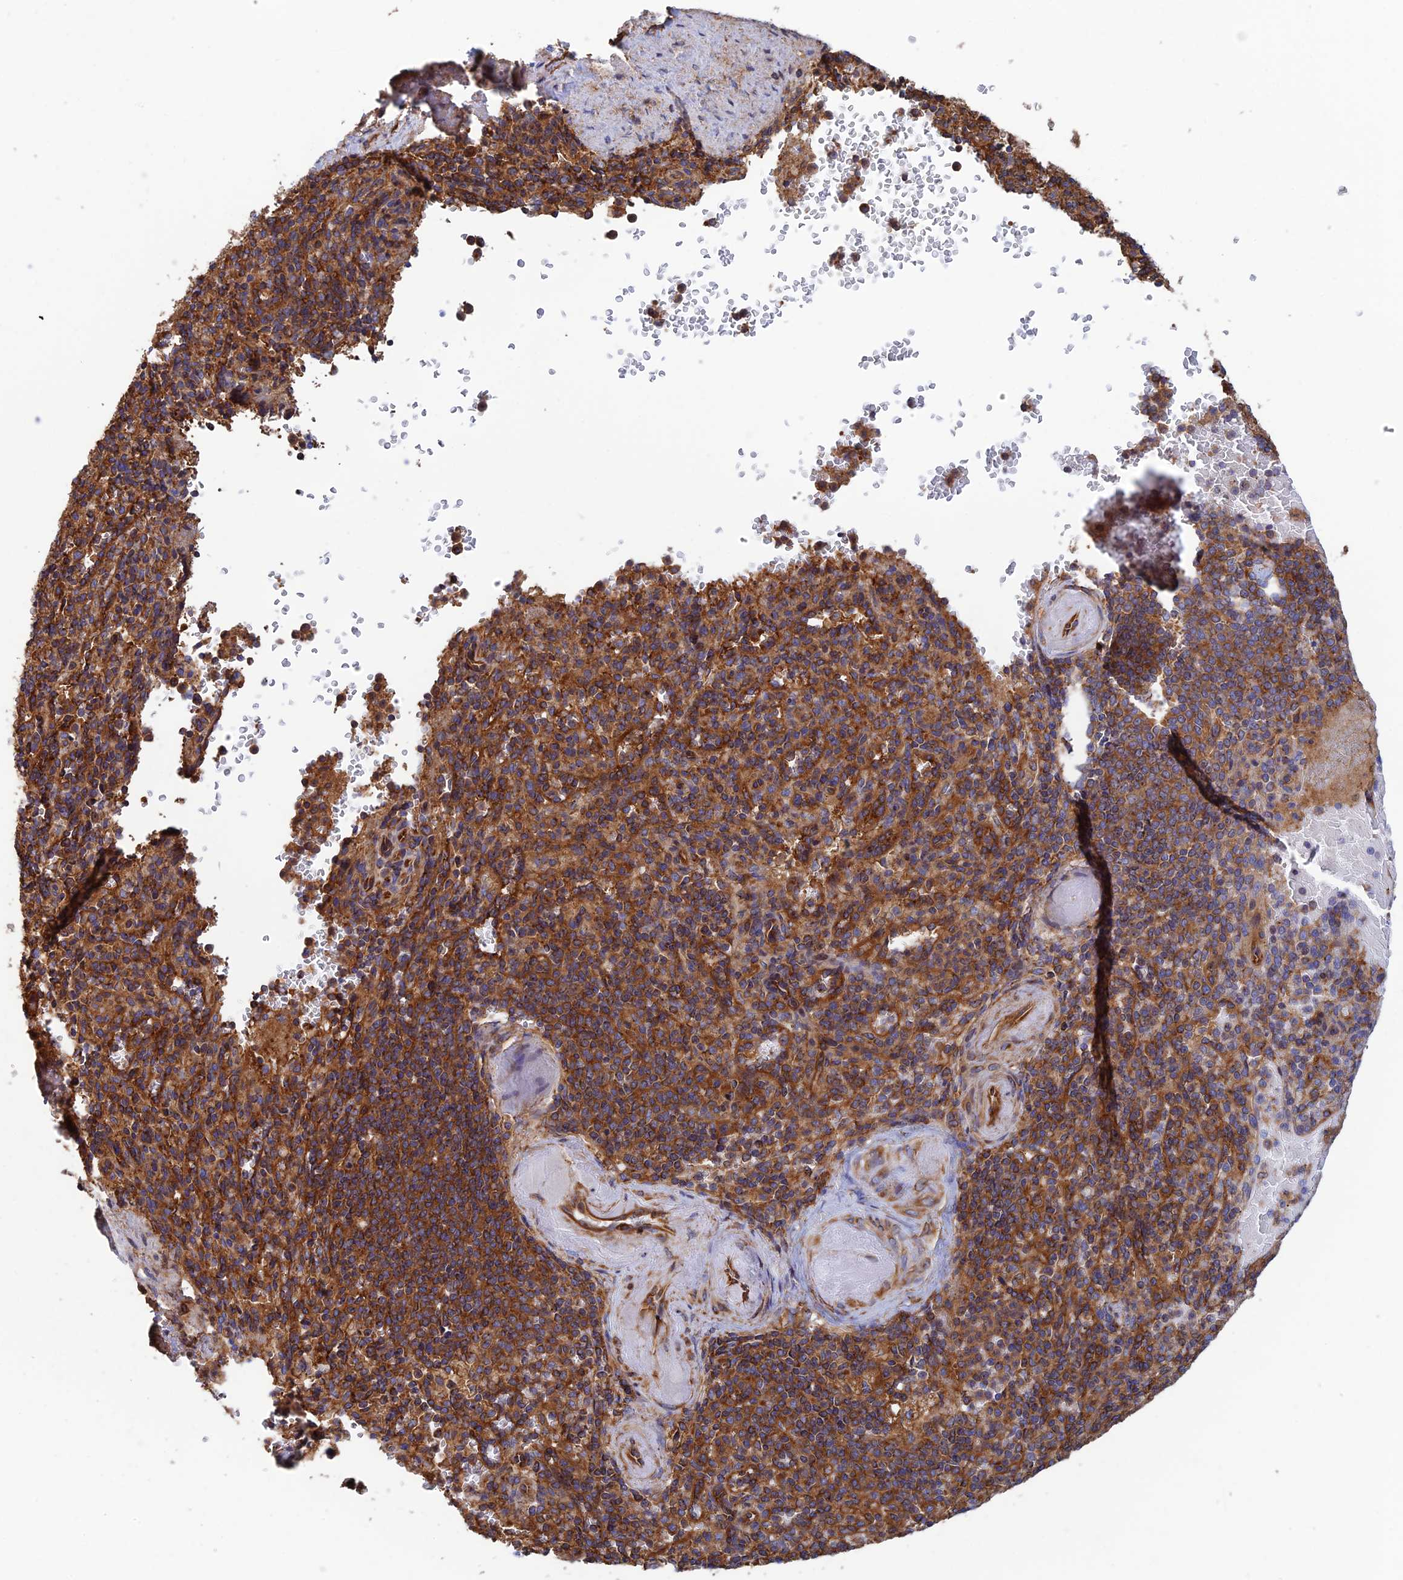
{"staining": {"intensity": "moderate", "quantity": ">75%", "location": "cytoplasmic/membranous"}, "tissue": "spleen", "cell_type": "Cells in red pulp", "image_type": "normal", "snomed": [{"axis": "morphology", "description": "Normal tissue, NOS"}, {"axis": "topography", "description": "Spleen"}], "caption": "Unremarkable spleen exhibits moderate cytoplasmic/membranous expression in about >75% of cells in red pulp, visualized by immunohistochemistry. Using DAB (brown) and hematoxylin (blue) stains, captured at high magnification using brightfield microscopy.", "gene": "DCTN2", "patient": {"sex": "female", "age": 74}}